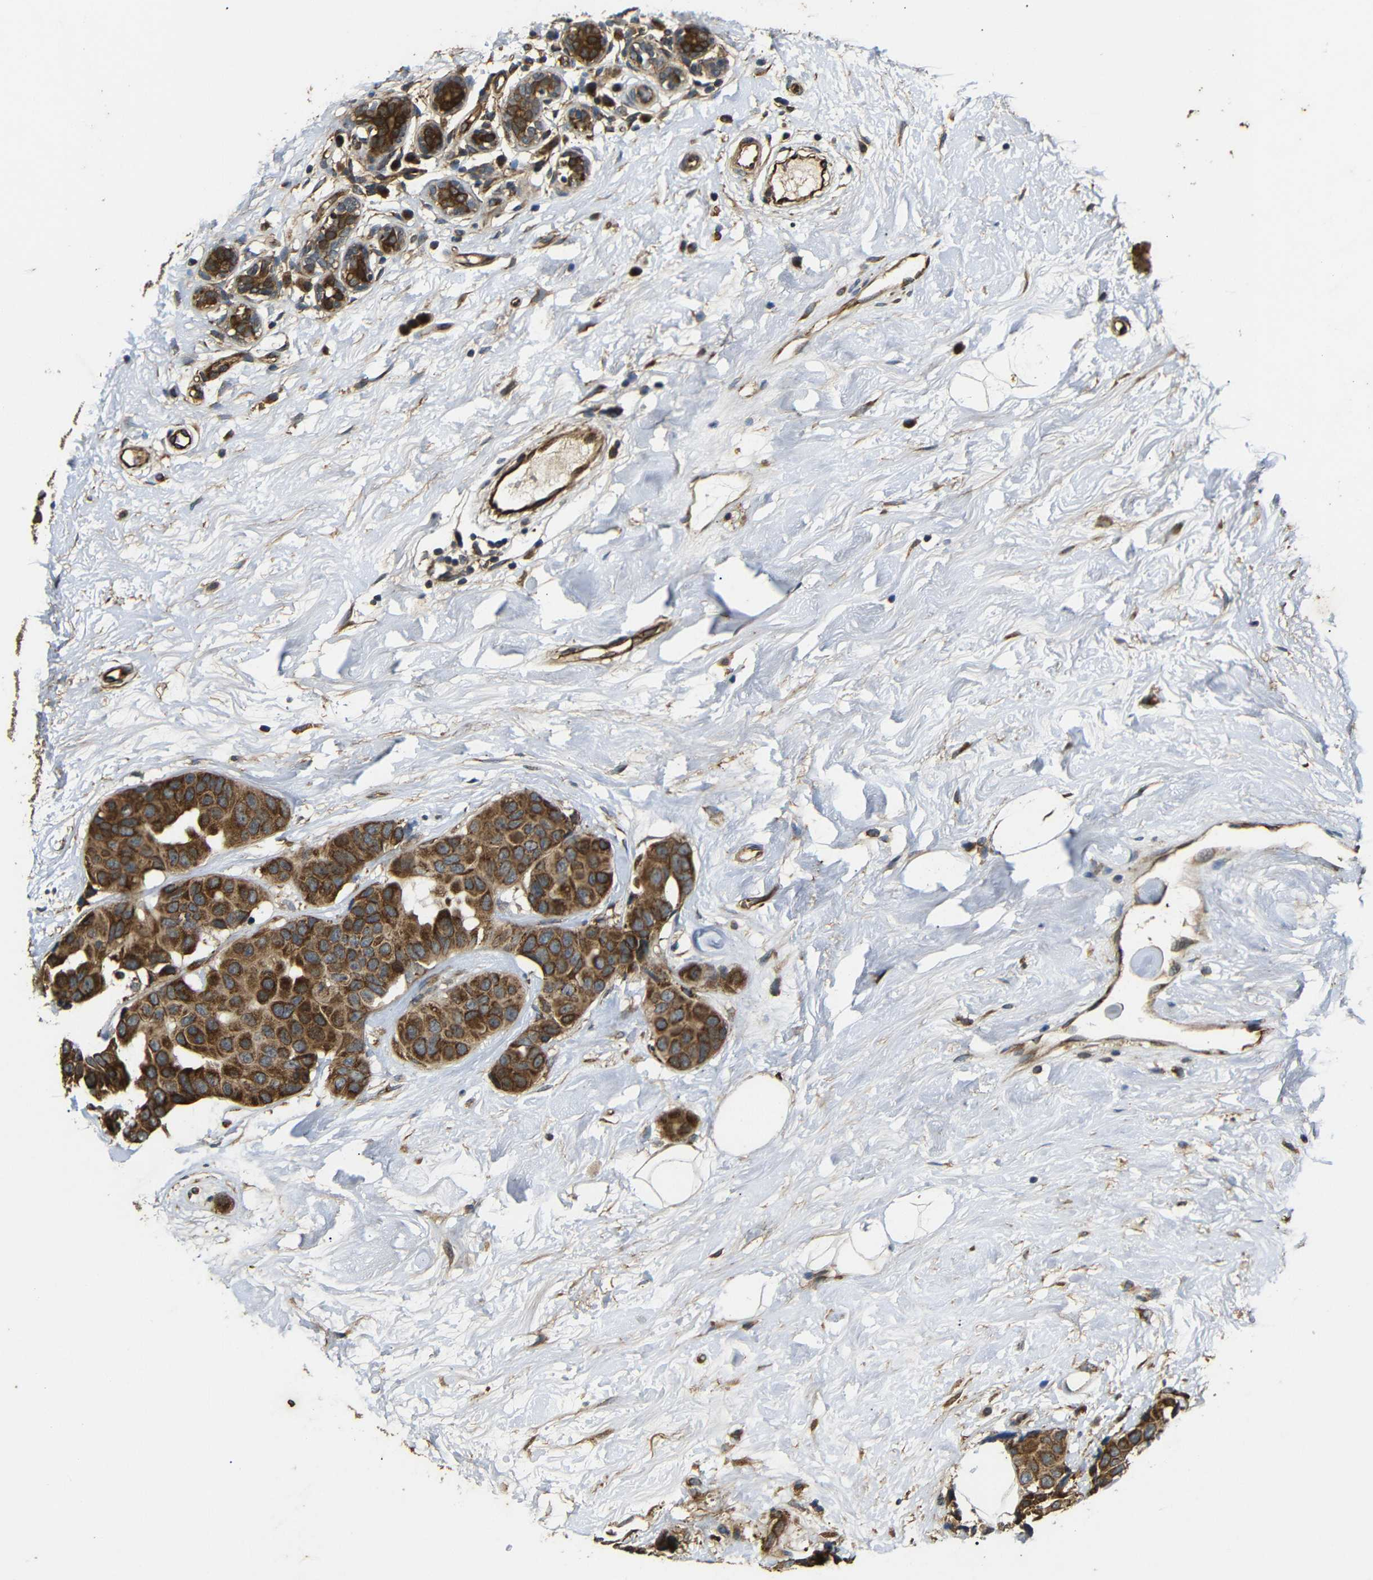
{"staining": {"intensity": "strong", "quantity": ">75%", "location": "cytoplasmic/membranous"}, "tissue": "breast cancer", "cell_type": "Tumor cells", "image_type": "cancer", "snomed": [{"axis": "morphology", "description": "Normal tissue, NOS"}, {"axis": "morphology", "description": "Duct carcinoma"}, {"axis": "topography", "description": "Breast"}], "caption": "Tumor cells exhibit high levels of strong cytoplasmic/membranous expression in about >75% of cells in breast cancer. (Brightfield microscopy of DAB IHC at high magnification).", "gene": "TRPC1", "patient": {"sex": "female", "age": 39}}